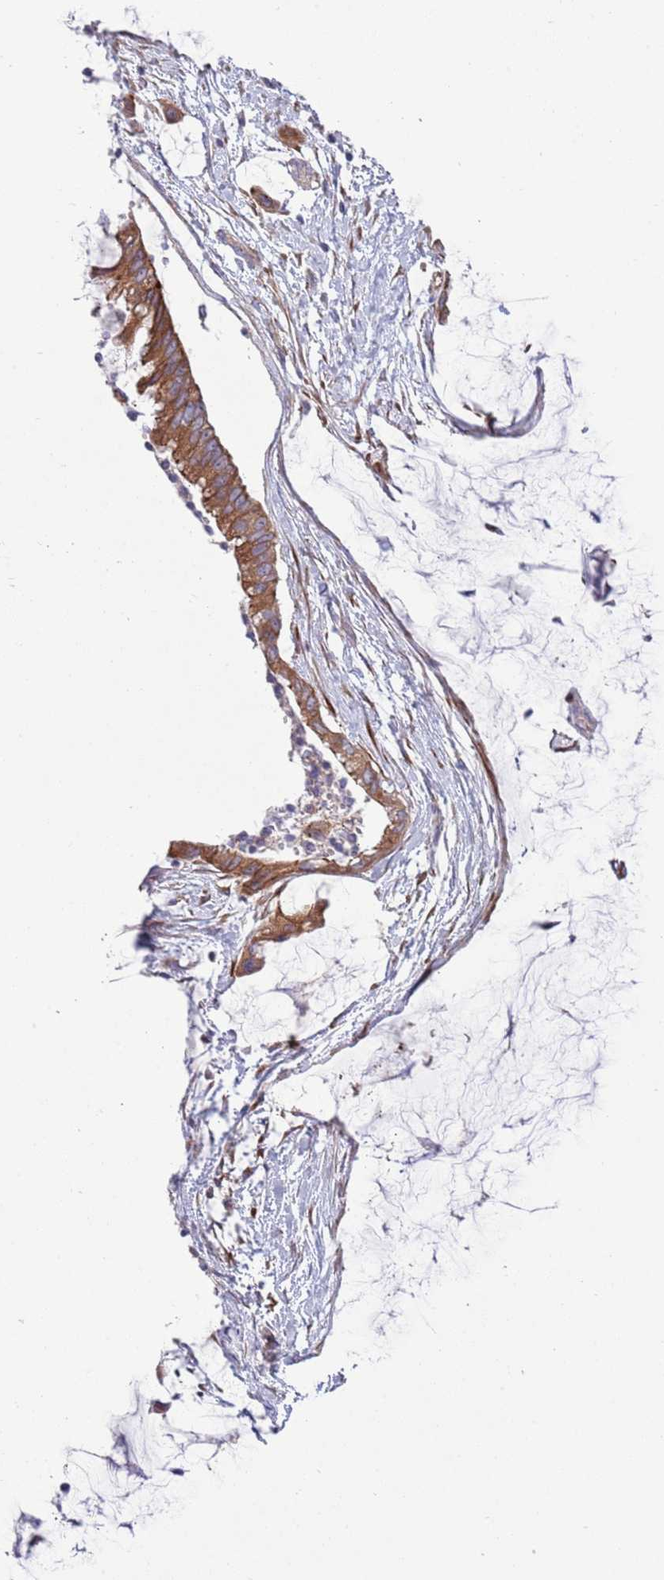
{"staining": {"intensity": "strong", "quantity": "25%-75%", "location": "cytoplasmic/membranous"}, "tissue": "ovarian cancer", "cell_type": "Tumor cells", "image_type": "cancer", "snomed": [{"axis": "morphology", "description": "Cystadenocarcinoma, mucinous, NOS"}, {"axis": "topography", "description": "Ovary"}], "caption": "Mucinous cystadenocarcinoma (ovarian) stained for a protein exhibits strong cytoplasmic/membranous positivity in tumor cells.", "gene": "TOMM5", "patient": {"sex": "female", "age": 39}}